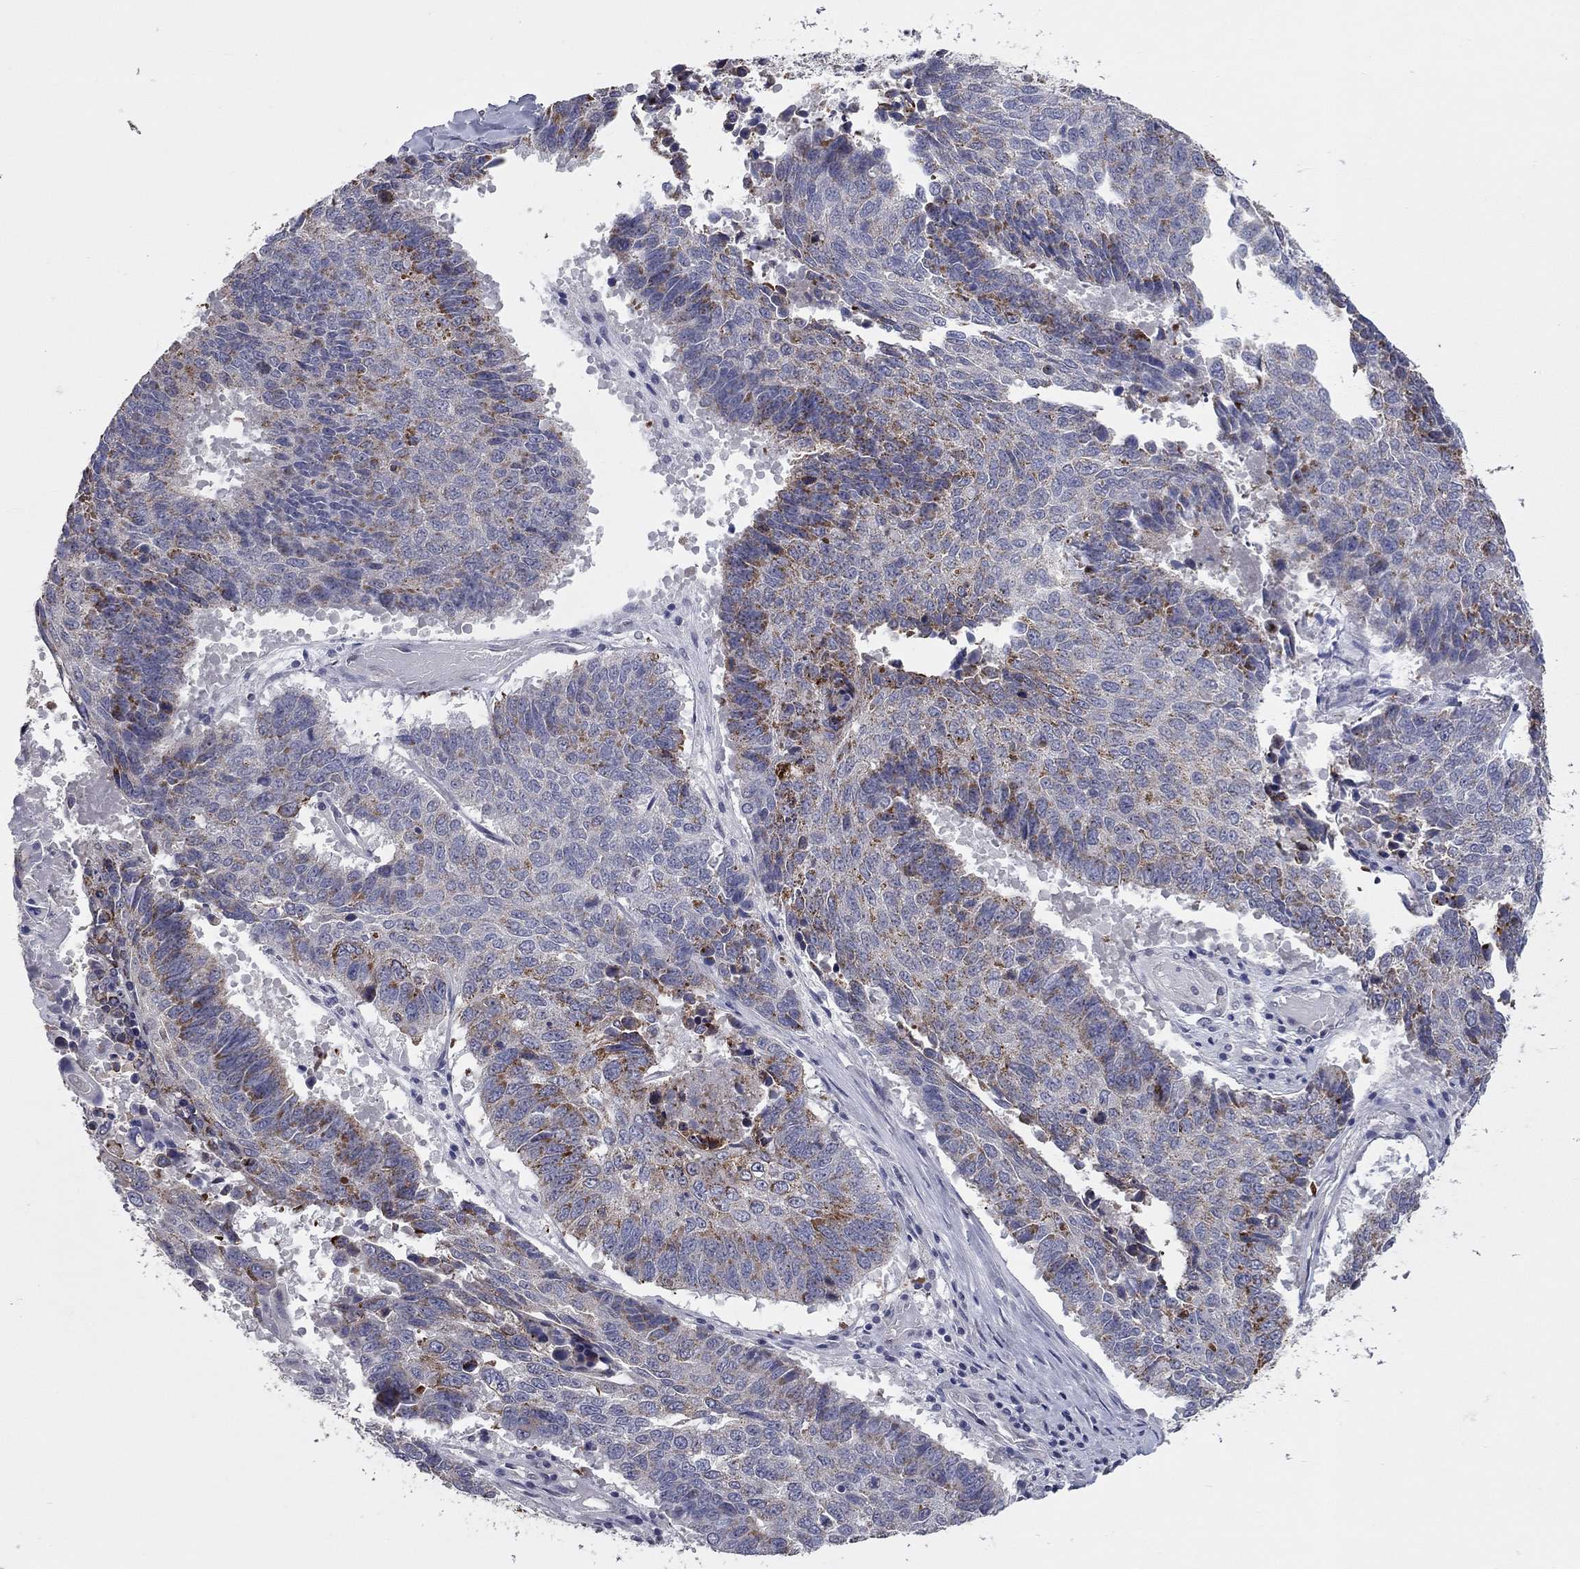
{"staining": {"intensity": "strong", "quantity": "25%-75%", "location": "cytoplasmic/membranous"}, "tissue": "lung cancer", "cell_type": "Tumor cells", "image_type": "cancer", "snomed": [{"axis": "morphology", "description": "Squamous cell carcinoma, NOS"}, {"axis": "topography", "description": "Lung"}], "caption": "Strong cytoplasmic/membranous positivity is present in about 25%-75% of tumor cells in squamous cell carcinoma (lung).", "gene": "SHOC2", "patient": {"sex": "male", "age": 73}}